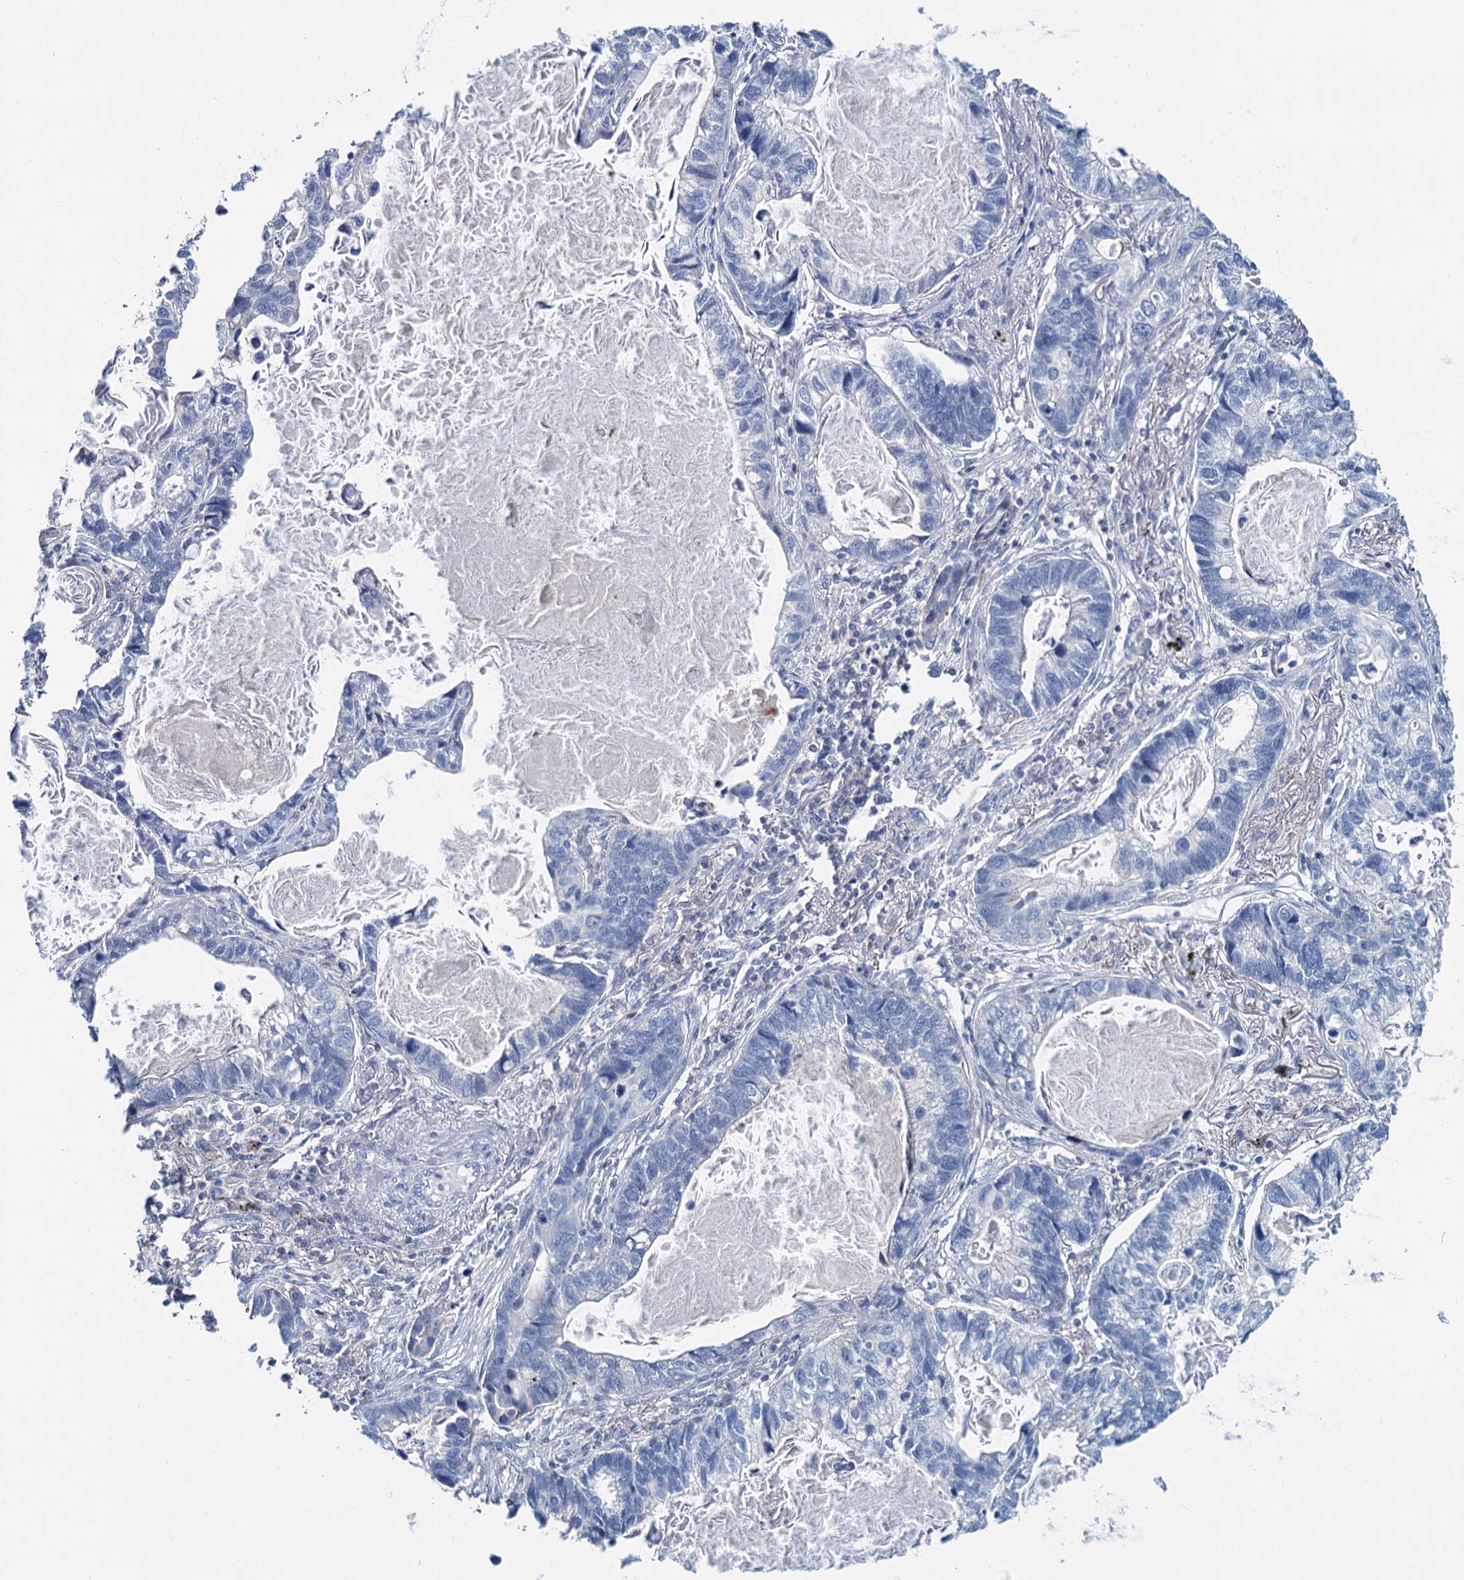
{"staining": {"intensity": "negative", "quantity": "none", "location": "none"}, "tissue": "lung cancer", "cell_type": "Tumor cells", "image_type": "cancer", "snomed": [{"axis": "morphology", "description": "Adenocarcinoma, NOS"}, {"axis": "topography", "description": "Lung"}], "caption": "Histopathology image shows no significant protein positivity in tumor cells of lung cancer. Nuclei are stained in blue.", "gene": "LRCH4", "patient": {"sex": "male", "age": 67}}